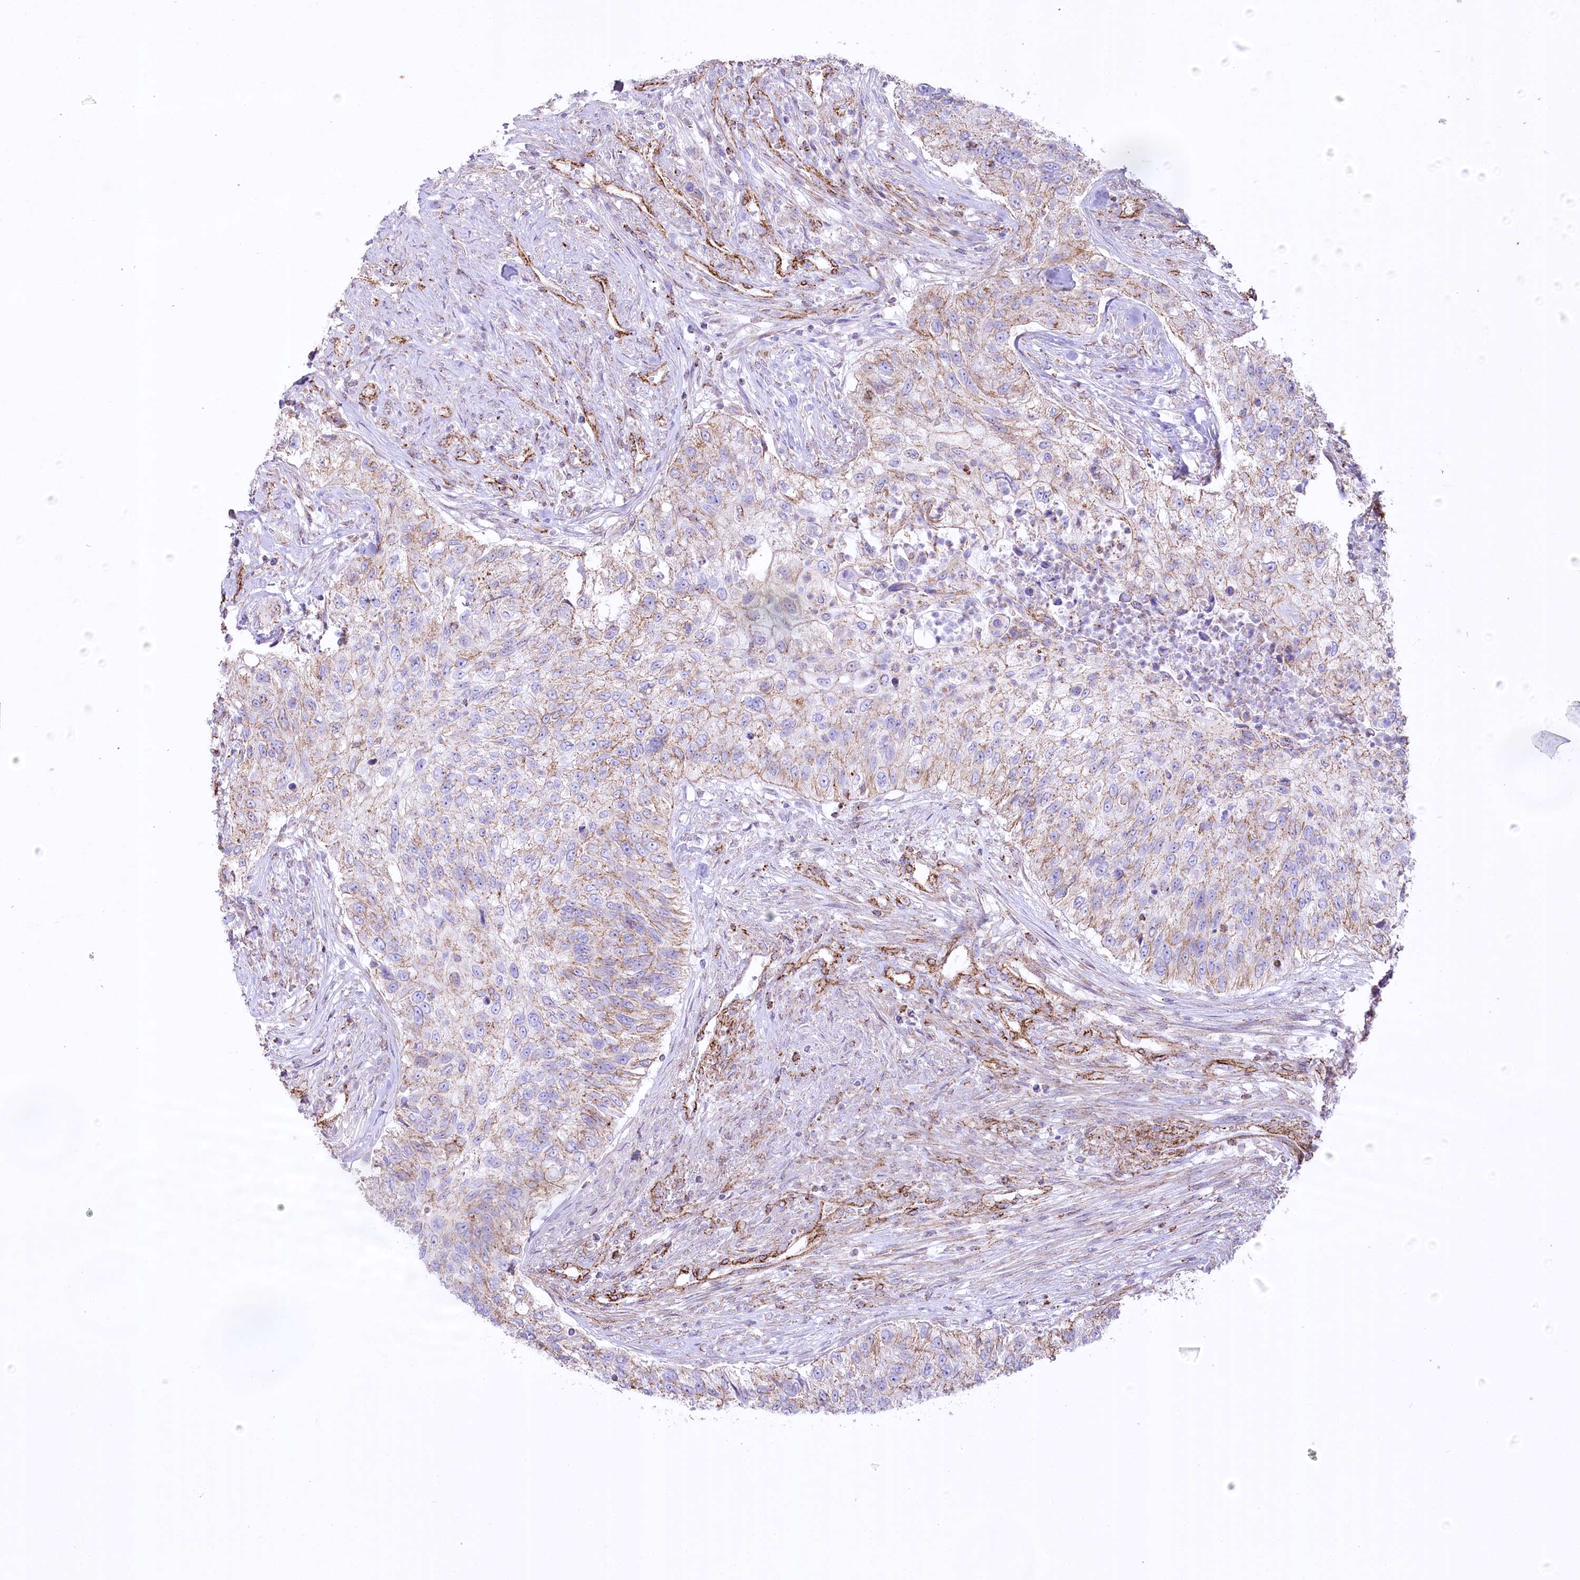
{"staining": {"intensity": "moderate", "quantity": "25%-75%", "location": "cytoplasmic/membranous"}, "tissue": "urothelial cancer", "cell_type": "Tumor cells", "image_type": "cancer", "snomed": [{"axis": "morphology", "description": "Urothelial carcinoma, High grade"}, {"axis": "topography", "description": "Urinary bladder"}], "caption": "A photomicrograph of human urothelial cancer stained for a protein displays moderate cytoplasmic/membranous brown staining in tumor cells. The staining is performed using DAB (3,3'-diaminobenzidine) brown chromogen to label protein expression. The nuclei are counter-stained blue using hematoxylin.", "gene": "FAM216A", "patient": {"sex": "female", "age": 60}}